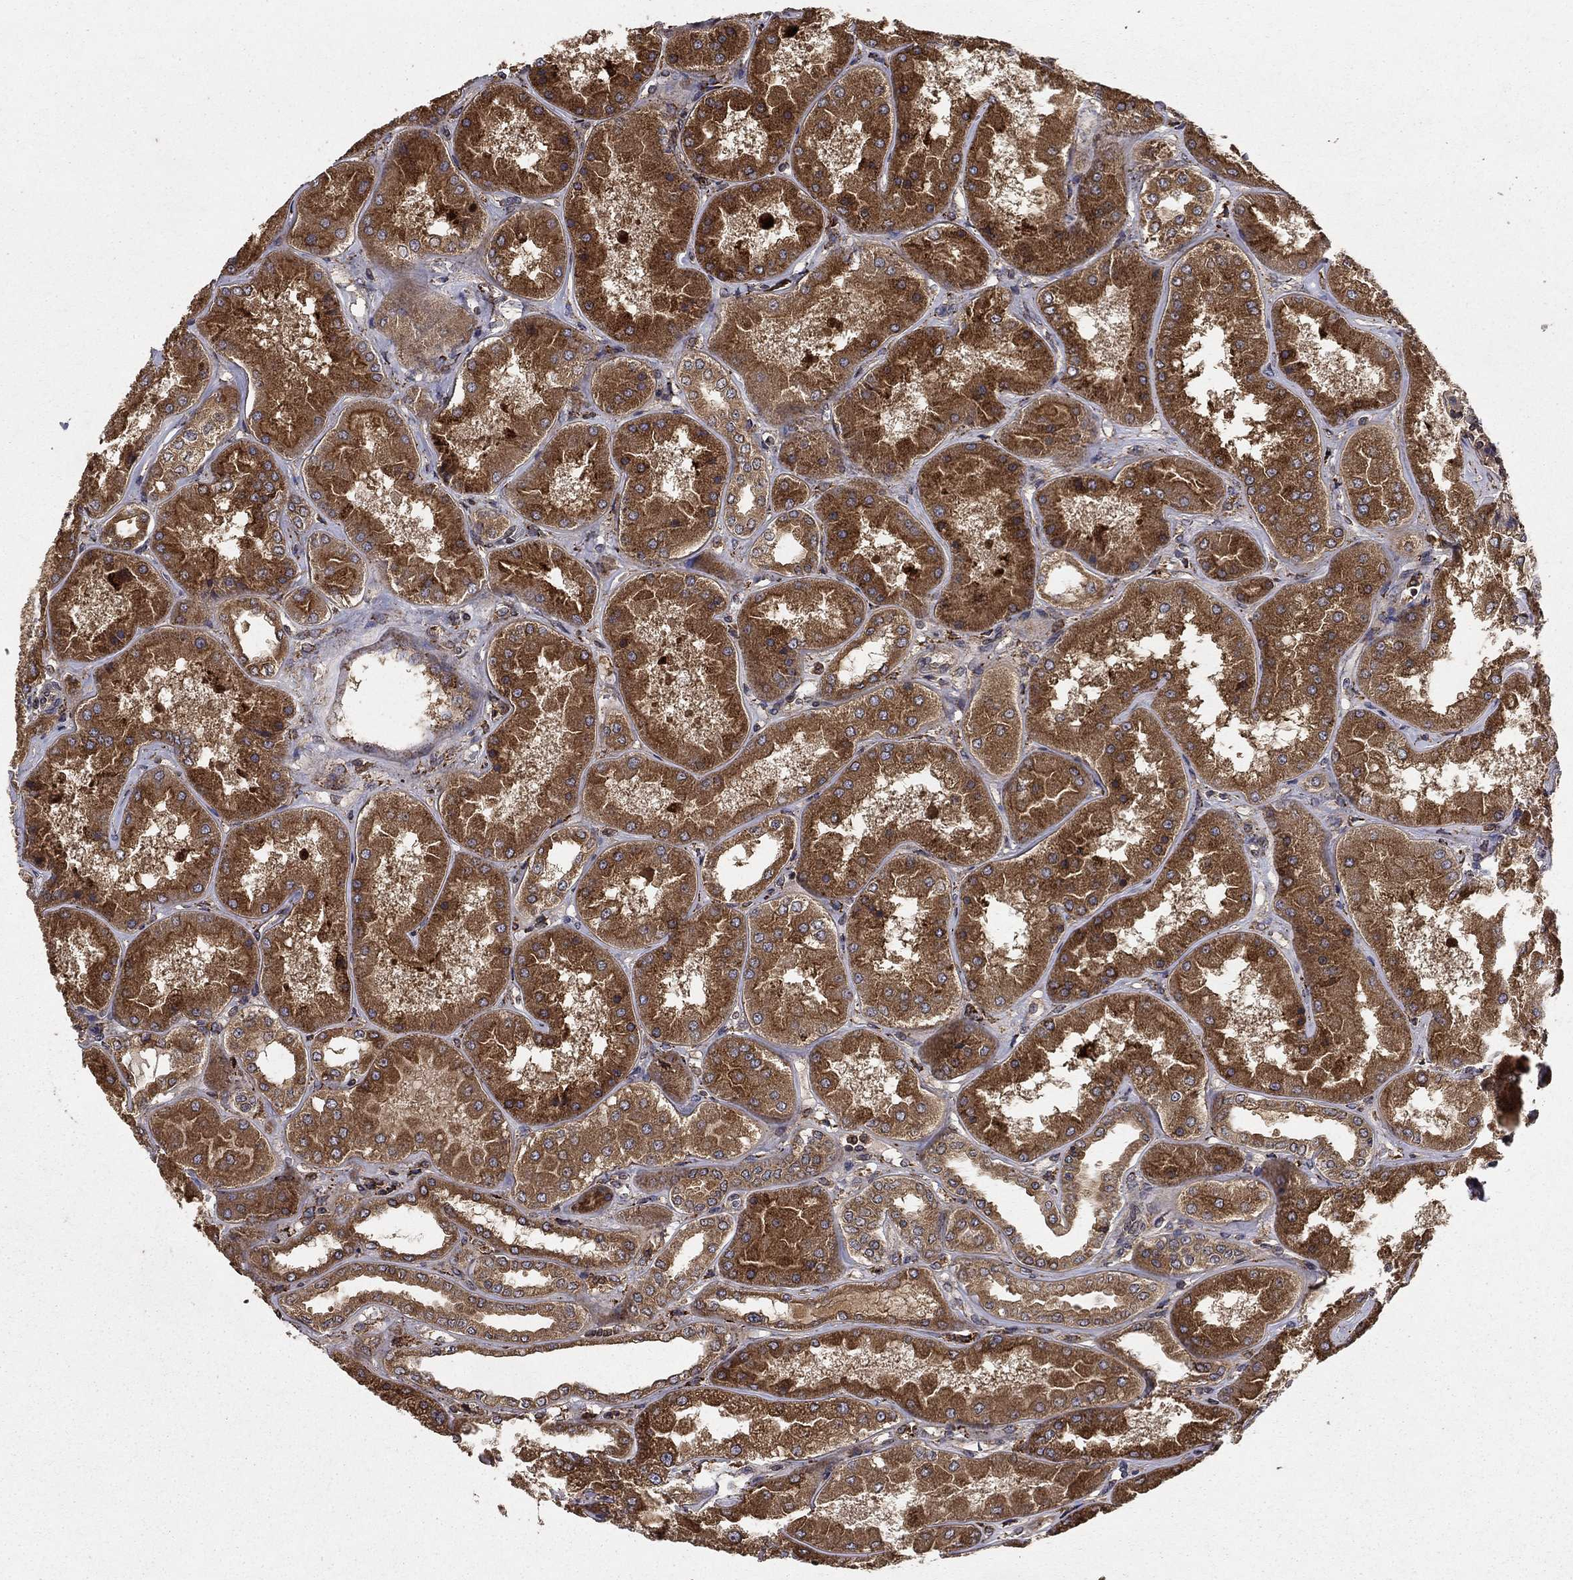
{"staining": {"intensity": "moderate", "quantity": ">75%", "location": "cytoplasmic/membranous"}, "tissue": "kidney", "cell_type": "Cells in glomeruli", "image_type": "normal", "snomed": [{"axis": "morphology", "description": "Normal tissue, NOS"}, {"axis": "topography", "description": "Kidney"}], "caption": "Kidney stained with a brown dye demonstrates moderate cytoplasmic/membranous positive positivity in approximately >75% of cells in glomeruli.", "gene": "BABAM2", "patient": {"sex": "female", "age": 56}}